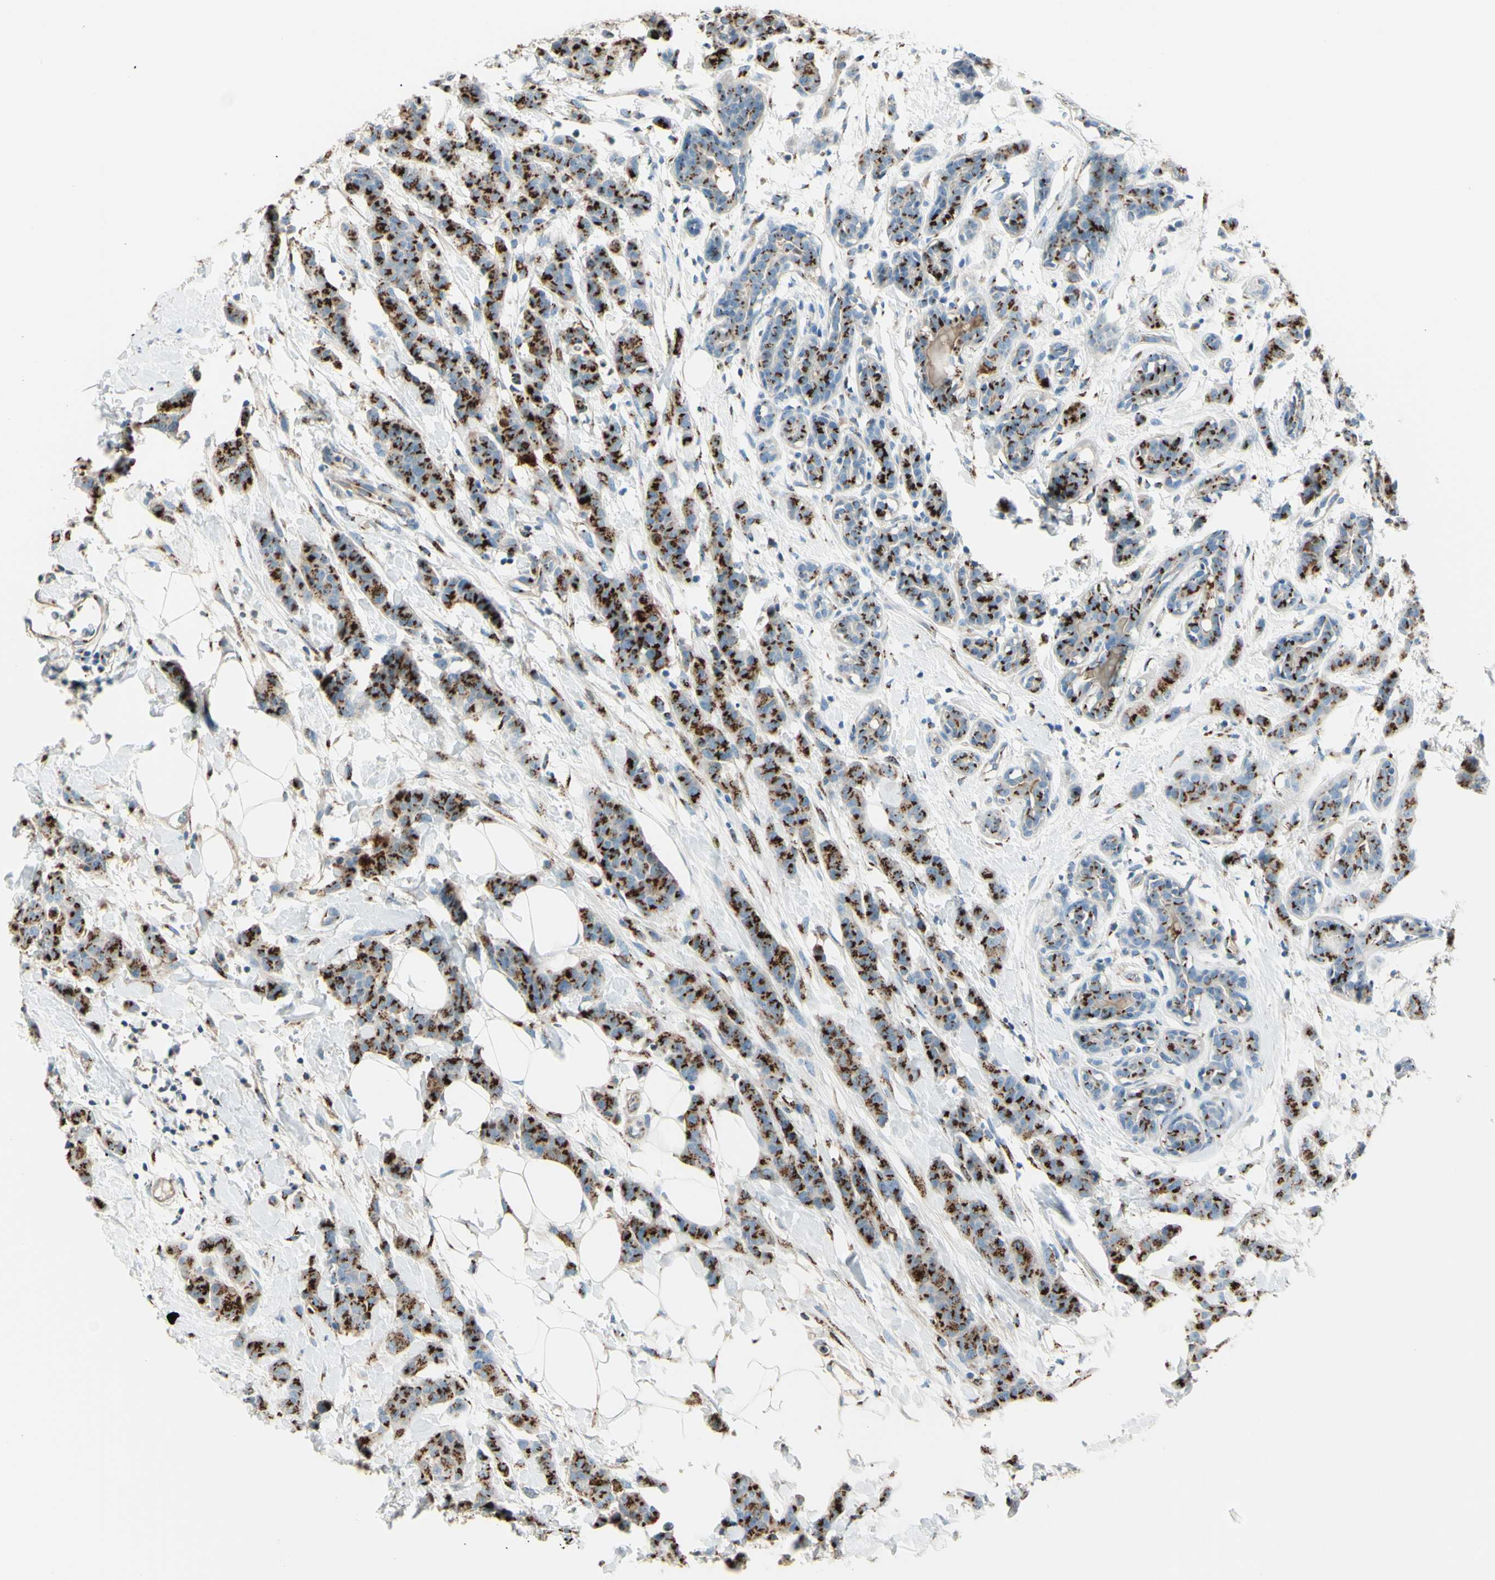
{"staining": {"intensity": "strong", "quantity": ">75%", "location": "cytoplasmic/membranous"}, "tissue": "breast cancer", "cell_type": "Tumor cells", "image_type": "cancer", "snomed": [{"axis": "morphology", "description": "Normal tissue, NOS"}, {"axis": "morphology", "description": "Duct carcinoma"}, {"axis": "topography", "description": "Breast"}], "caption": "Tumor cells exhibit strong cytoplasmic/membranous expression in approximately >75% of cells in breast cancer.", "gene": "B4GALT1", "patient": {"sex": "female", "age": 40}}